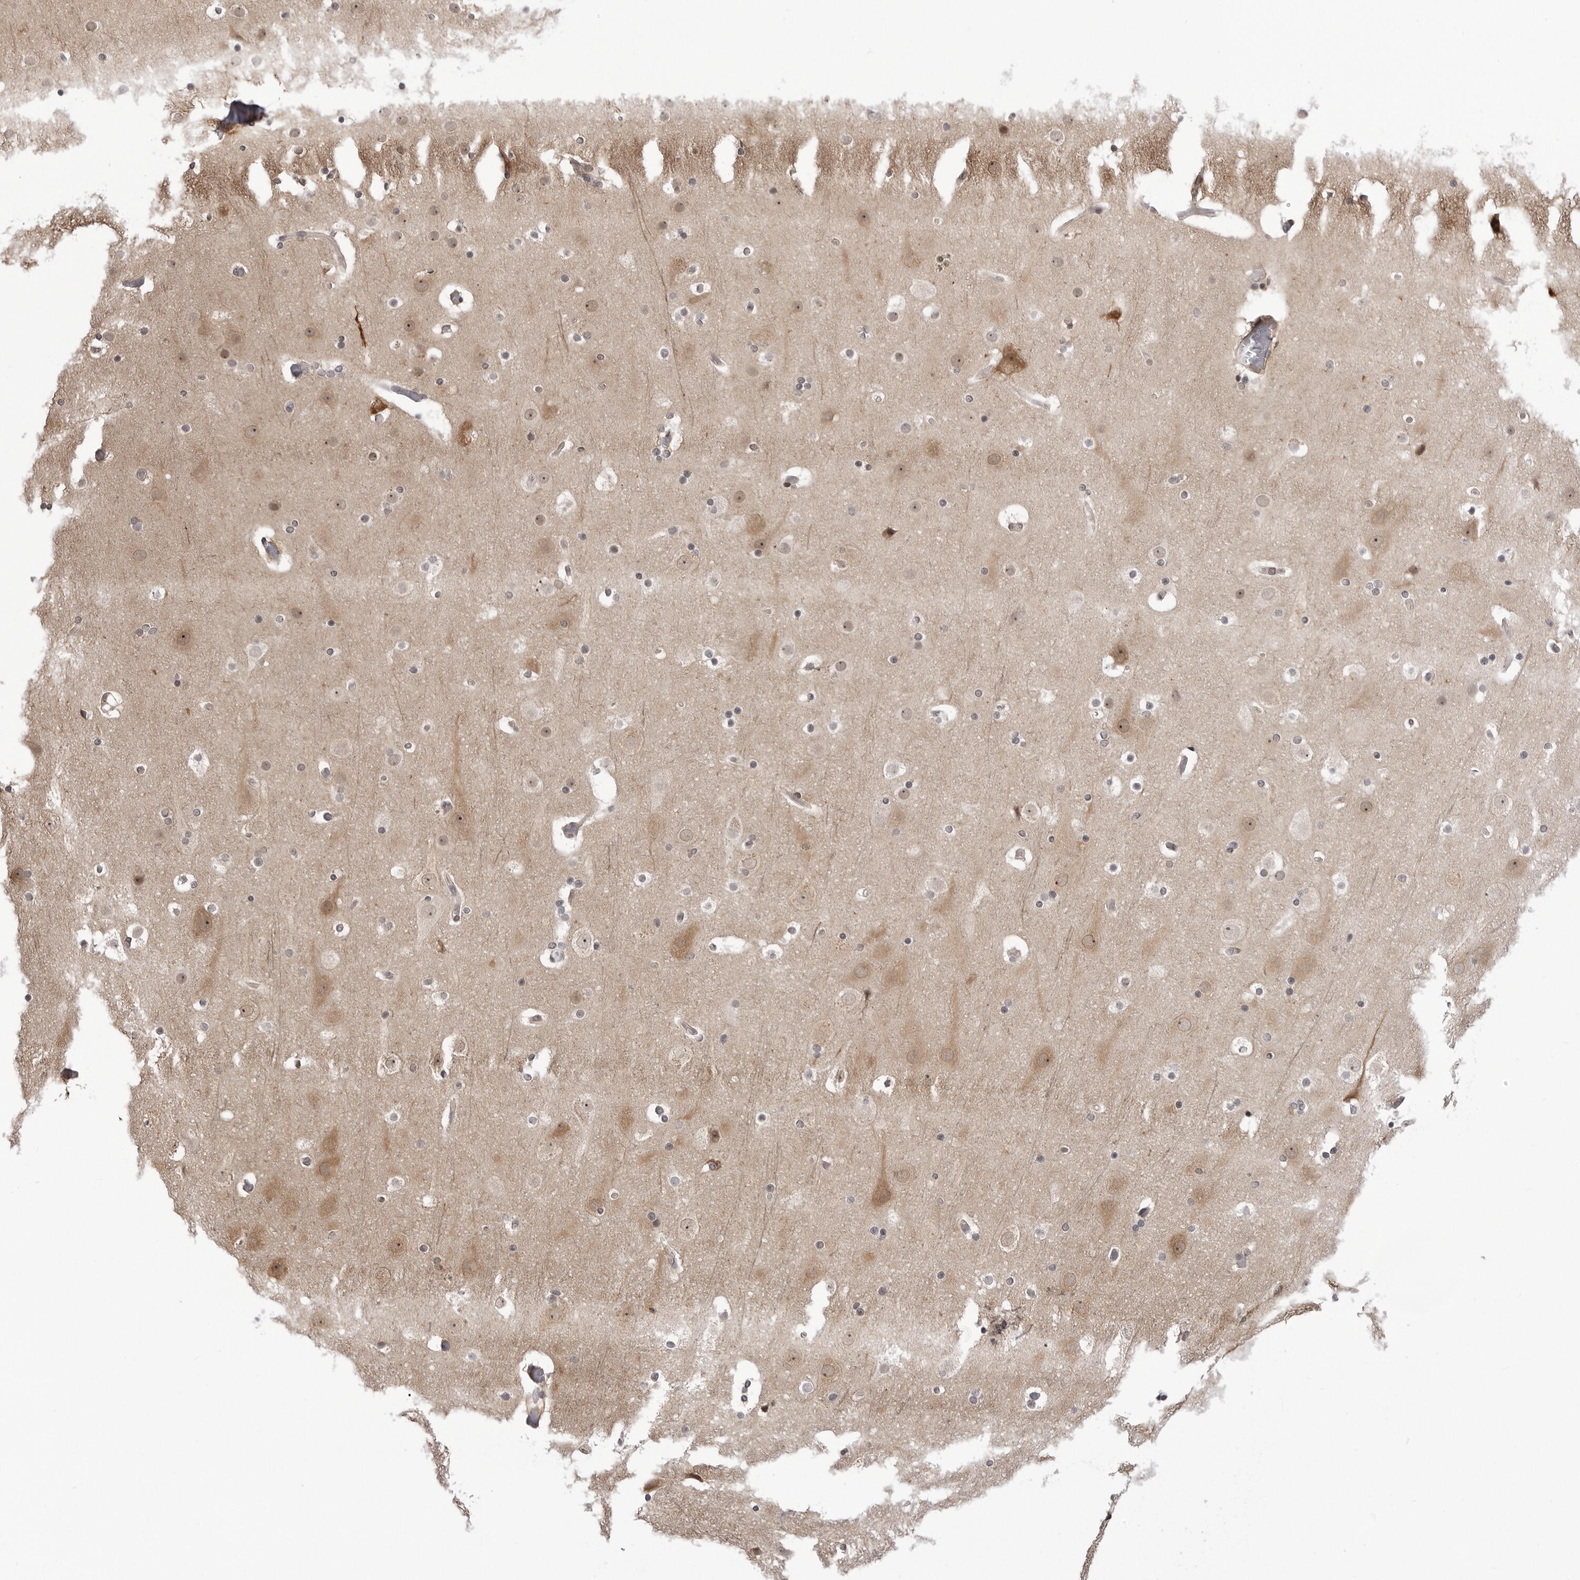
{"staining": {"intensity": "weak", "quantity": ">75%", "location": "cytoplasmic/membranous"}, "tissue": "cerebral cortex", "cell_type": "Endothelial cells", "image_type": "normal", "snomed": [{"axis": "morphology", "description": "Normal tissue, NOS"}, {"axis": "topography", "description": "Cerebral cortex"}], "caption": "IHC image of benign cerebral cortex: human cerebral cortex stained using IHC demonstrates low levels of weak protein expression localized specifically in the cytoplasmic/membranous of endothelial cells, appearing as a cytoplasmic/membranous brown color.", "gene": "PTK2B", "patient": {"sex": "male", "age": 57}}